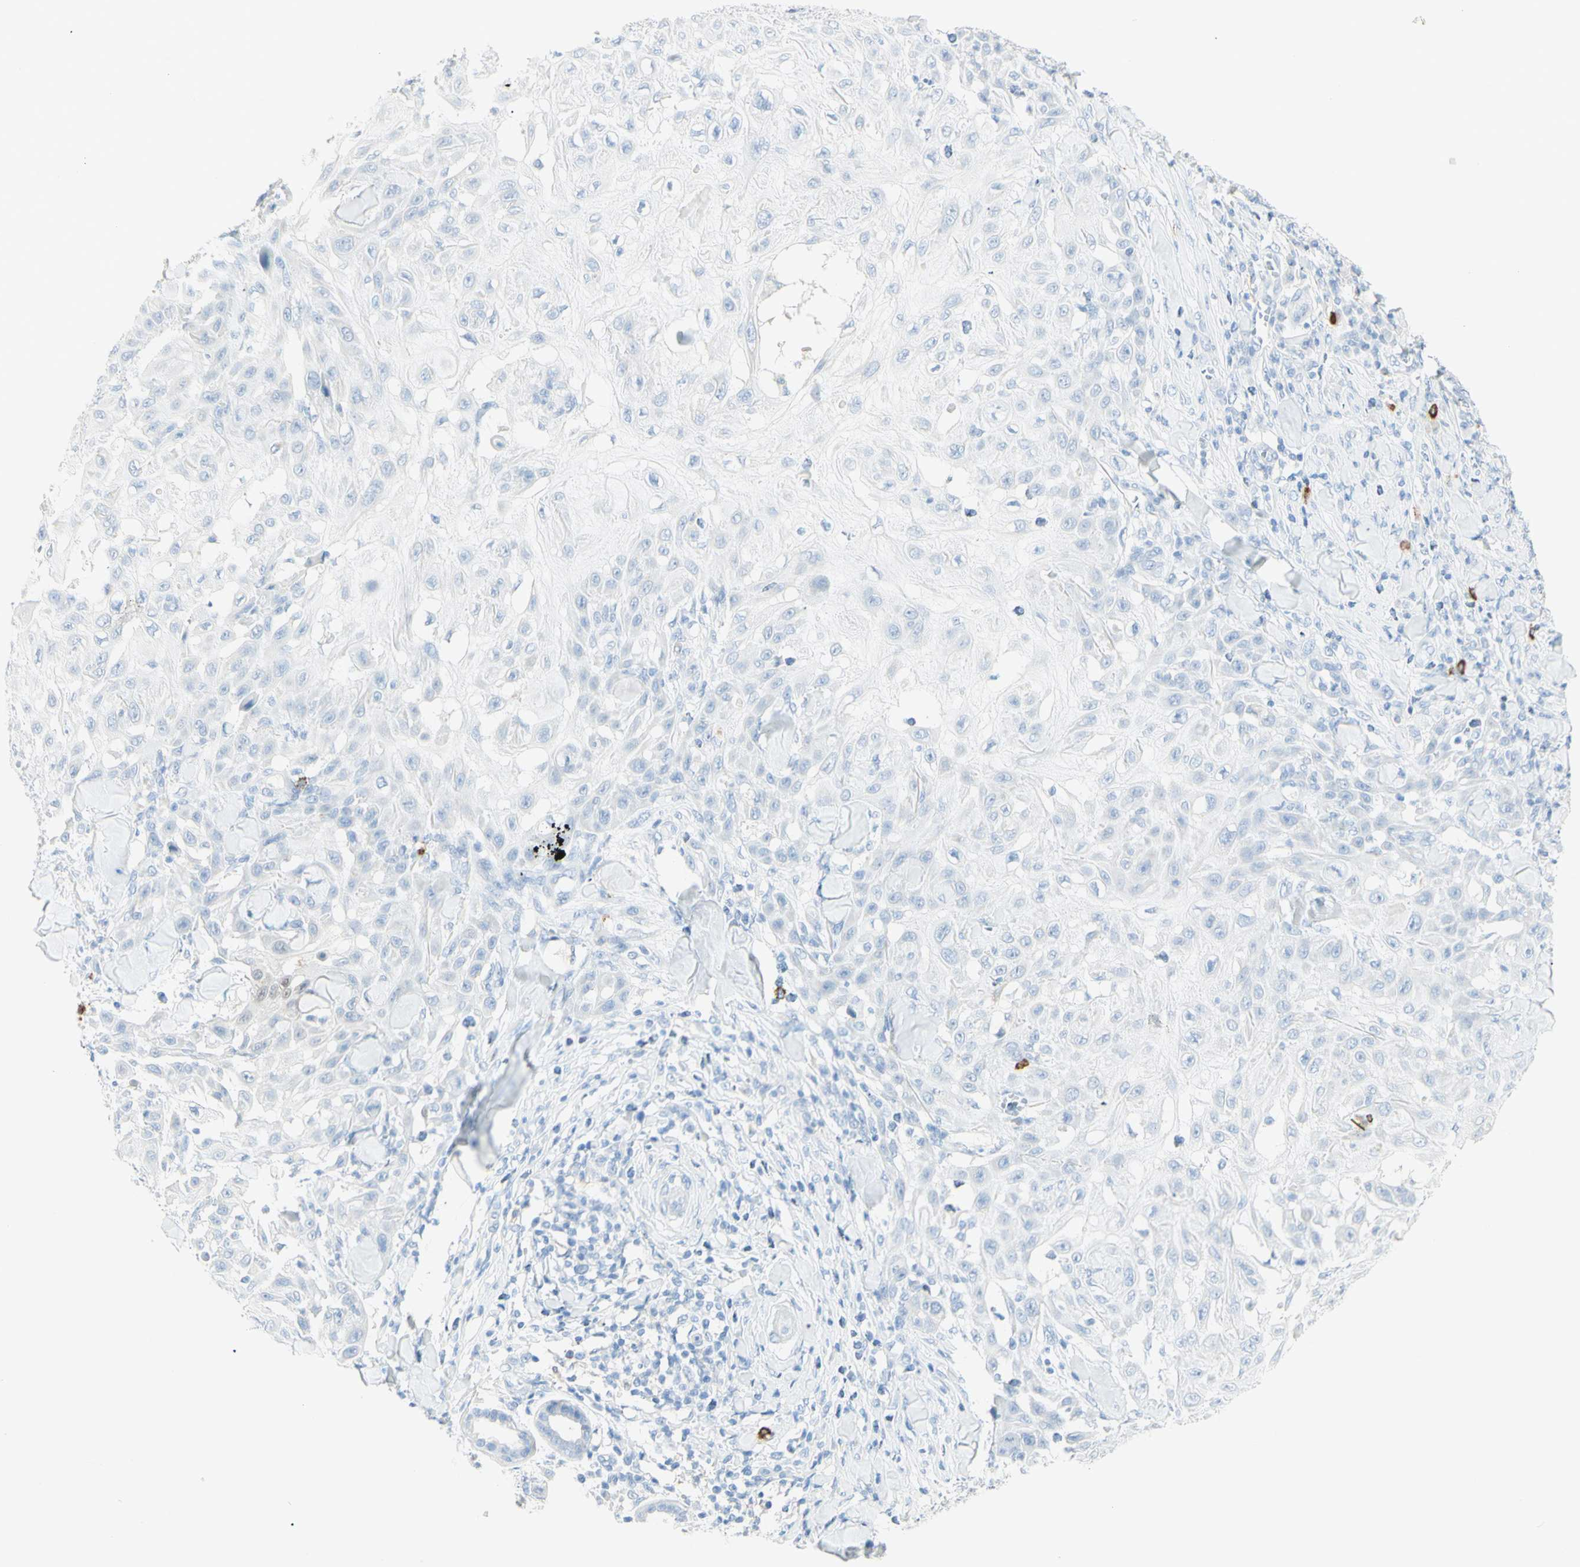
{"staining": {"intensity": "negative", "quantity": "none", "location": "none"}, "tissue": "skin cancer", "cell_type": "Tumor cells", "image_type": "cancer", "snomed": [{"axis": "morphology", "description": "Squamous cell carcinoma, NOS"}, {"axis": "topography", "description": "Skin"}], "caption": "An immunohistochemistry (IHC) image of skin cancer (squamous cell carcinoma) is shown. There is no staining in tumor cells of skin cancer (squamous cell carcinoma).", "gene": "LETM1", "patient": {"sex": "male", "age": 24}}